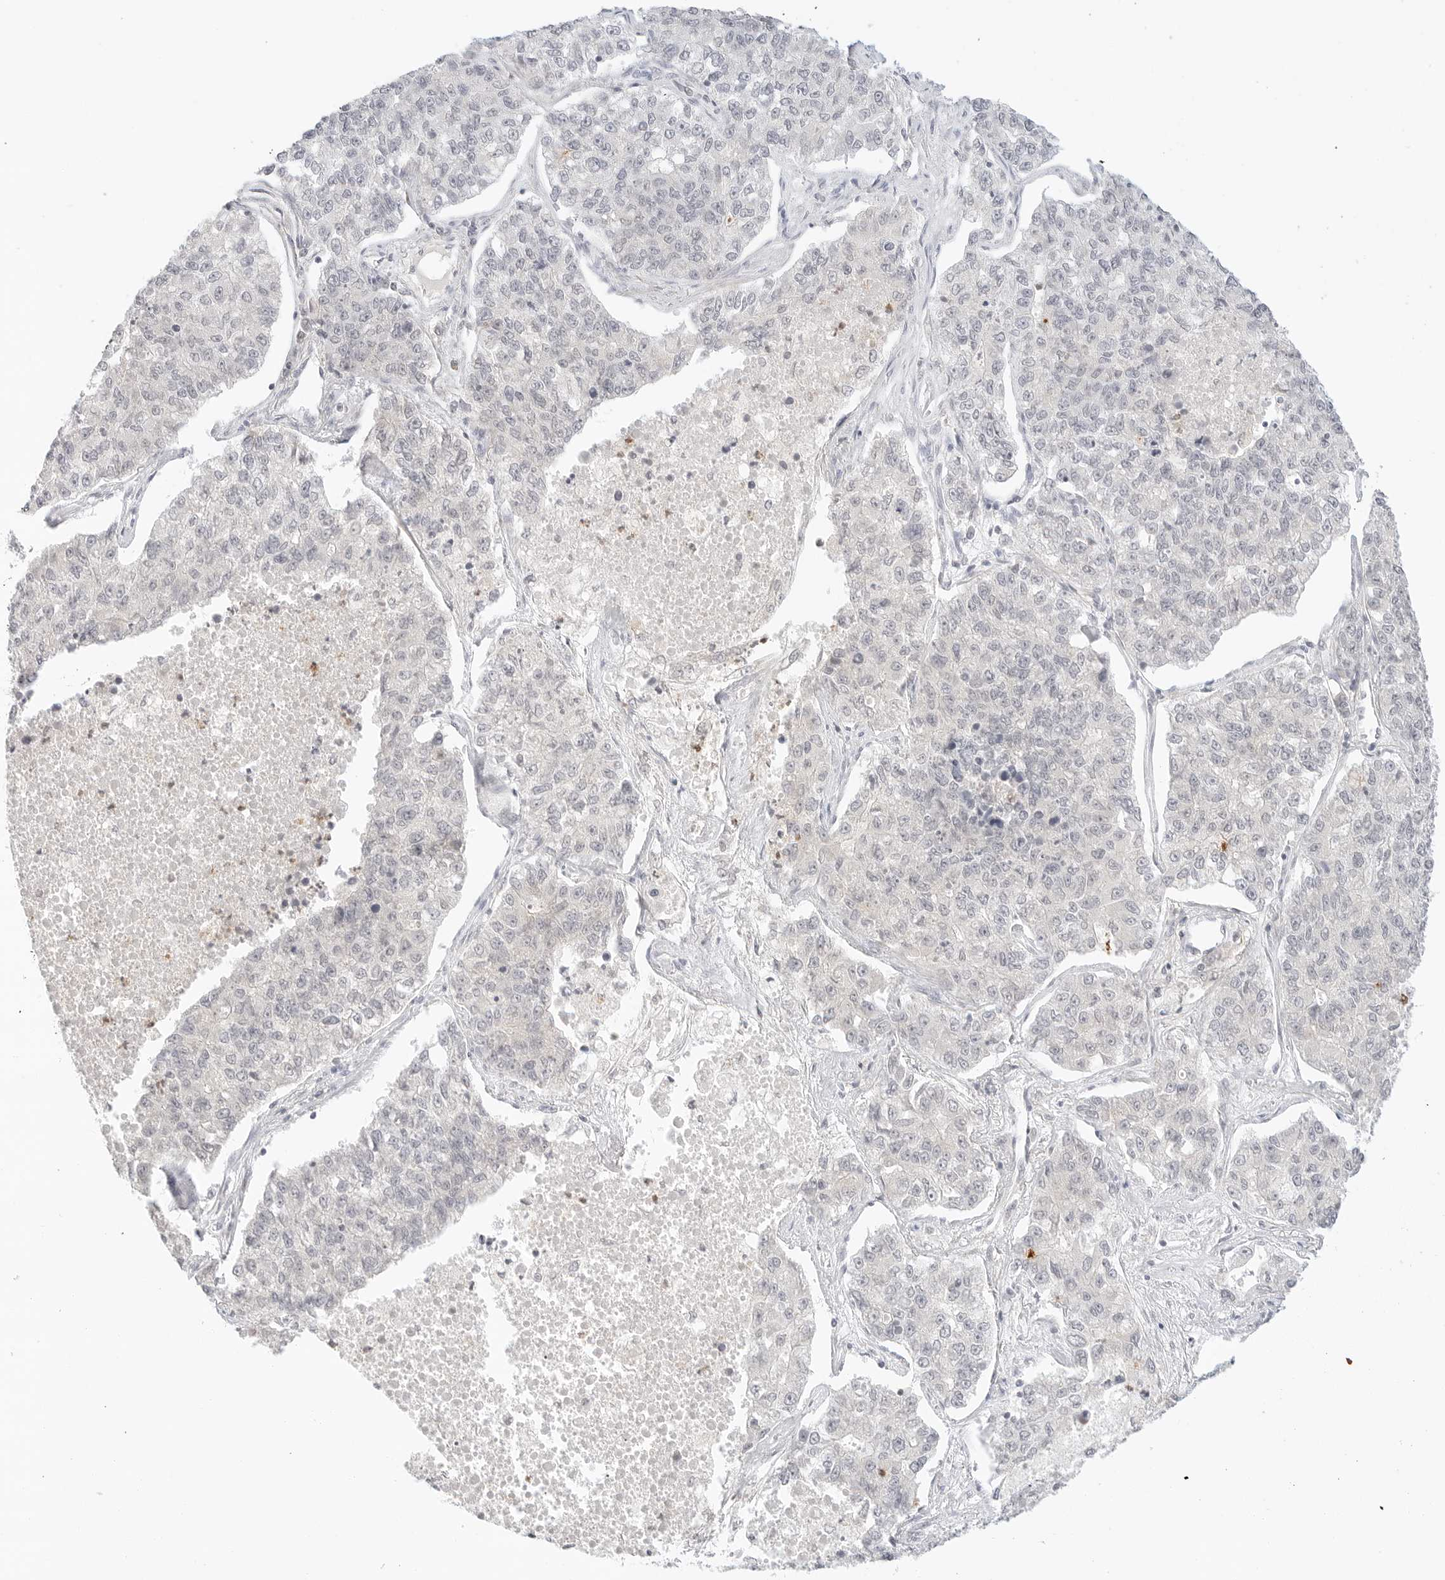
{"staining": {"intensity": "negative", "quantity": "none", "location": "none"}, "tissue": "lung cancer", "cell_type": "Tumor cells", "image_type": "cancer", "snomed": [{"axis": "morphology", "description": "Adenocarcinoma, NOS"}, {"axis": "topography", "description": "Lung"}], "caption": "Immunohistochemistry (IHC) image of neoplastic tissue: human lung cancer stained with DAB reveals no significant protein staining in tumor cells.", "gene": "GNAS", "patient": {"sex": "male", "age": 49}}